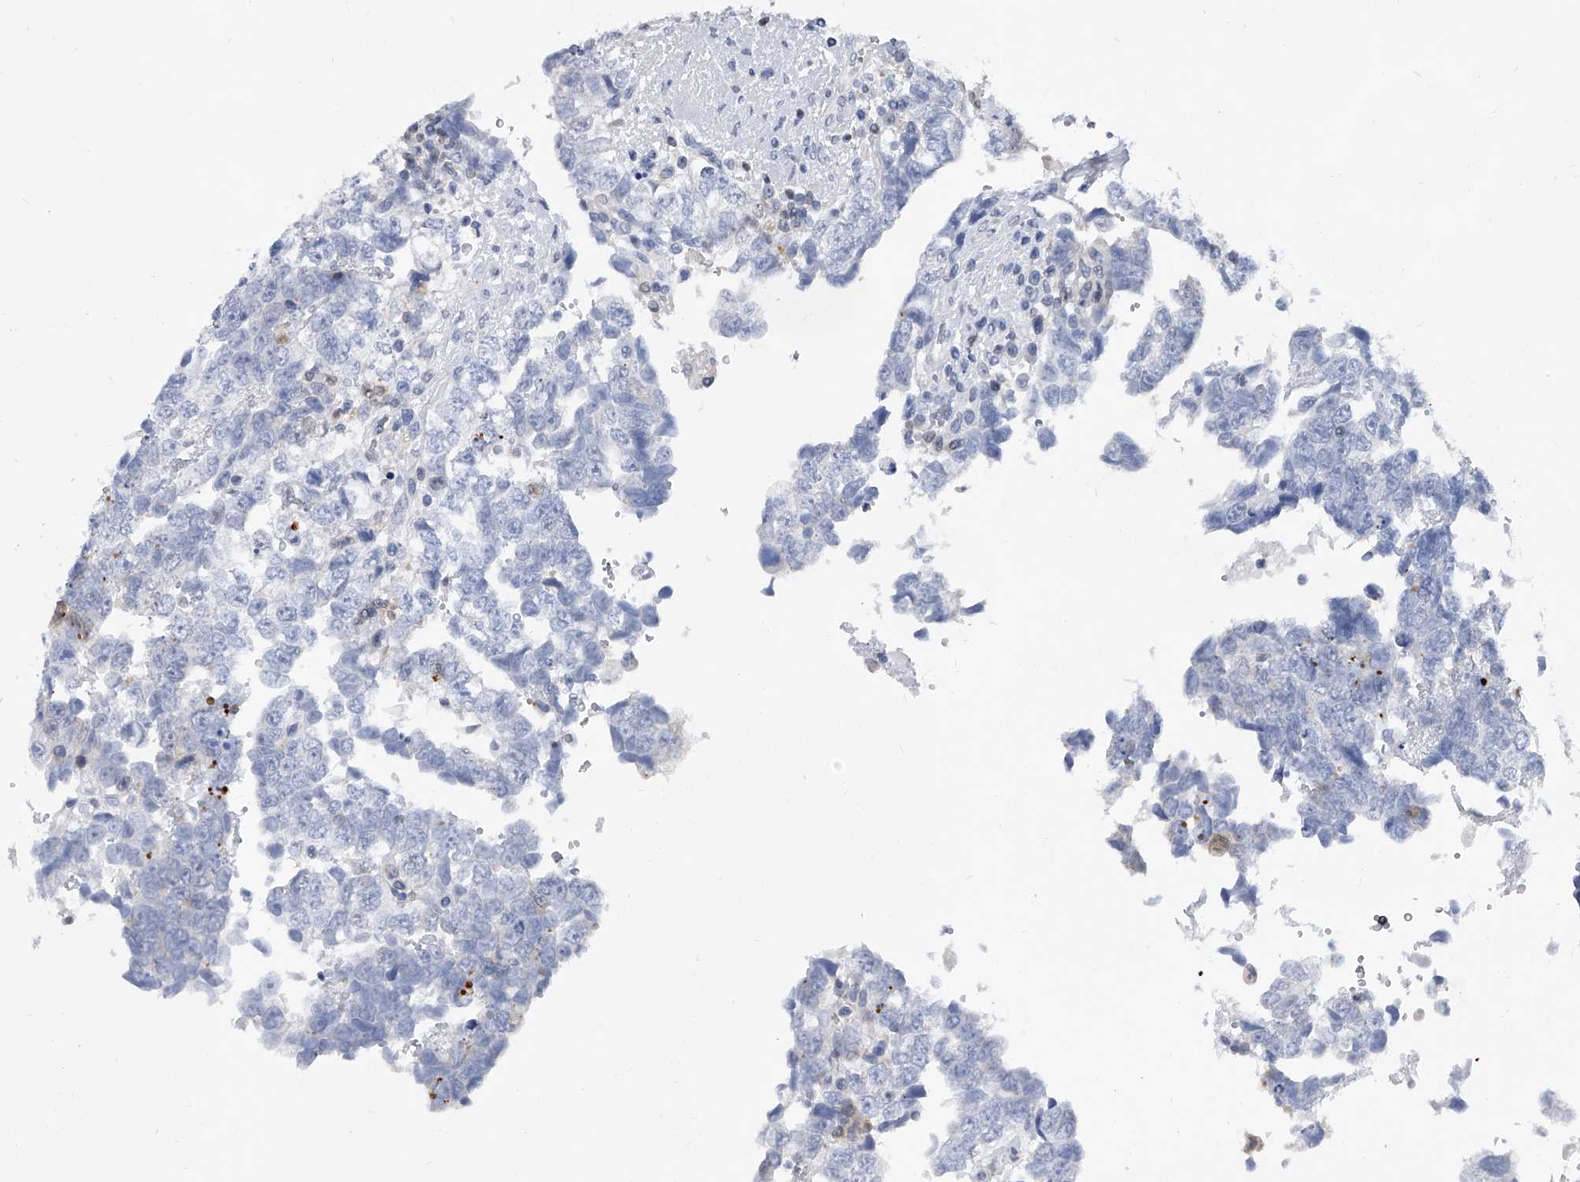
{"staining": {"intensity": "negative", "quantity": "none", "location": "none"}, "tissue": "testis cancer", "cell_type": "Tumor cells", "image_type": "cancer", "snomed": [{"axis": "morphology", "description": "Carcinoma, Embryonal, NOS"}, {"axis": "topography", "description": "Testis"}], "caption": "A high-resolution image shows immunohistochemistry (IHC) staining of testis embryonal carcinoma, which reveals no significant positivity in tumor cells.", "gene": "SERPINB9", "patient": {"sex": "male", "age": 37}}